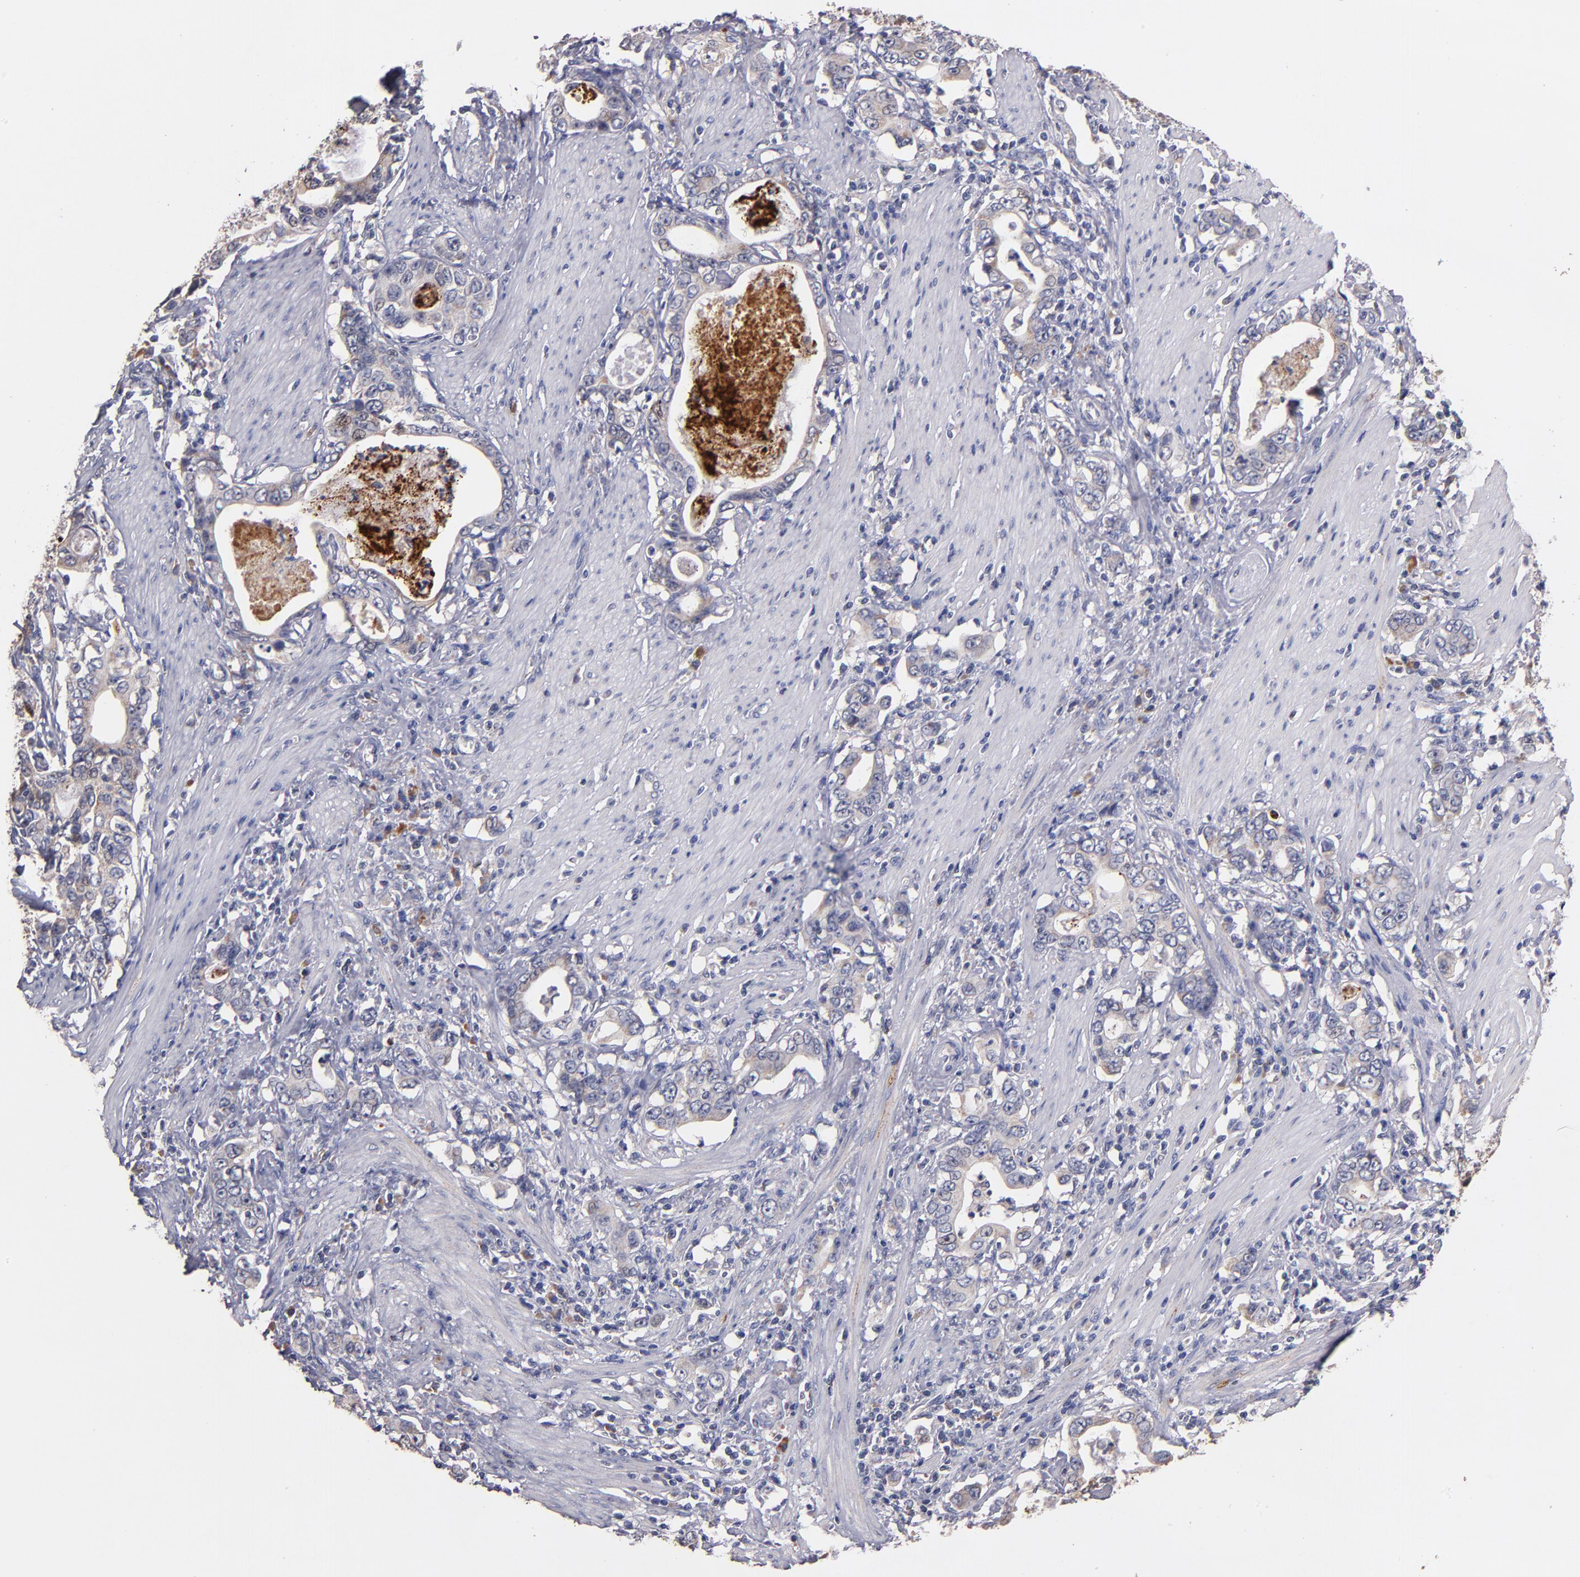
{"staining": {"intensity": "weak", "quantity": "<25%", "location": "cytoplasmic/membranous"}, "tissue": "stomach cancer", "cell_type": "Tumor cells", "image_type": "cancer", "snomed": [{"axis": "morphology", "description": "Adenocarcinoma, NOS"}, {"axis": "topography", "description": "Stomach, lower"}], "caption": "There is no significant positivity in tumor cells of stomach cancer (adenocarcinoma).", "gene": "DIABLO", "patient": {"sex": "female", "age": 72}}